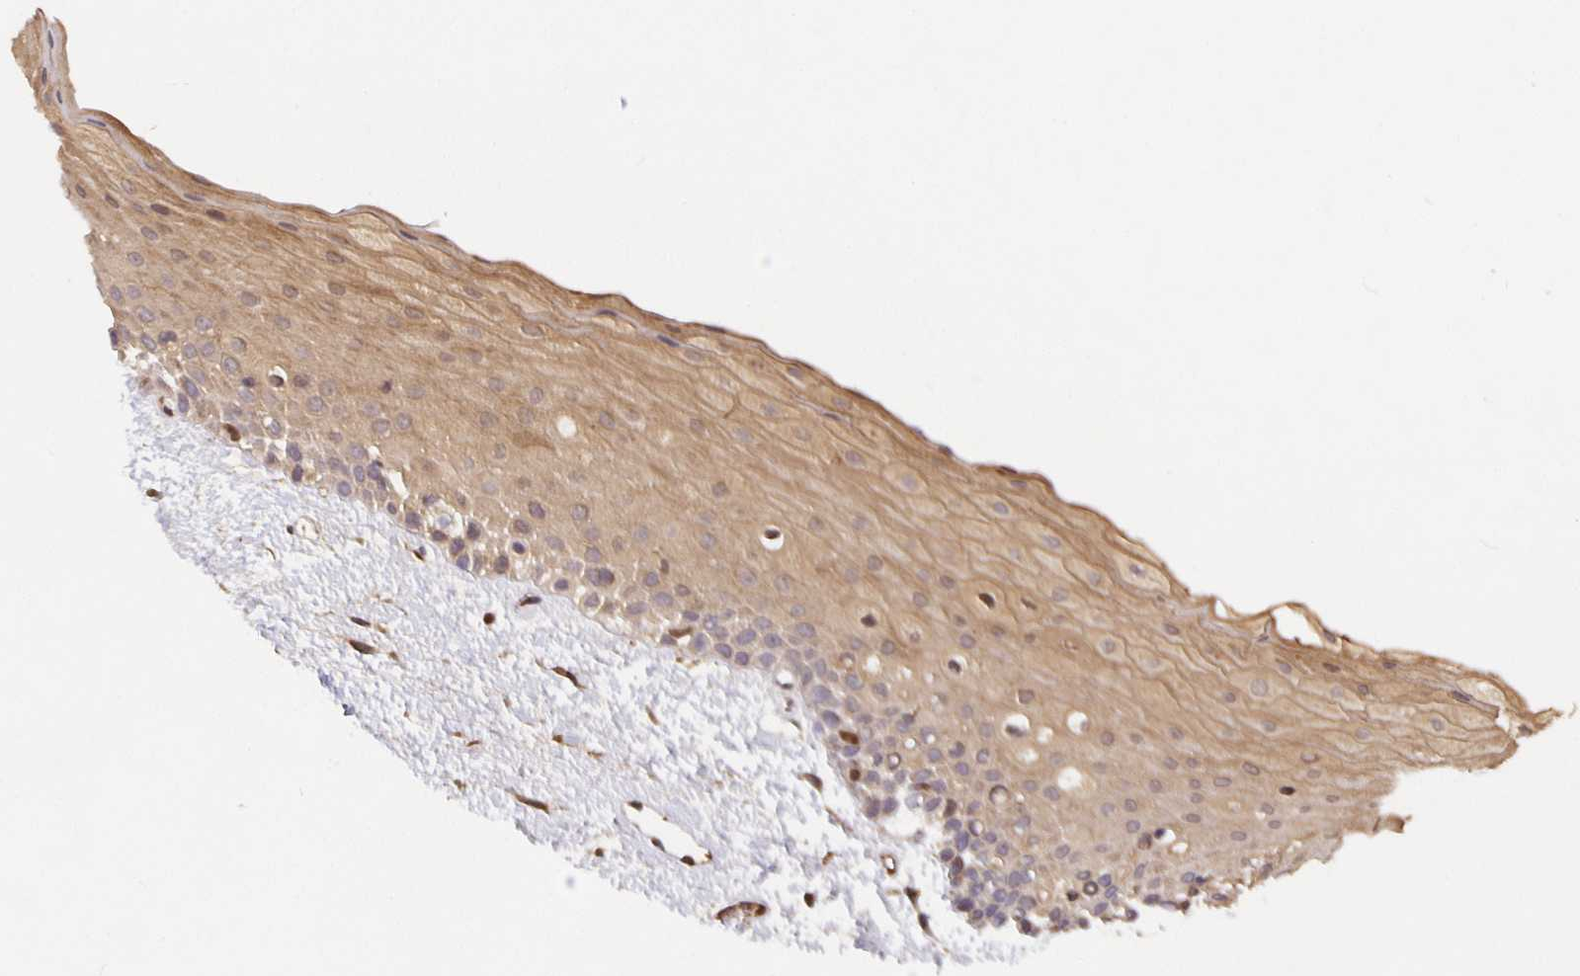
{"staining": {"intensity": "weak", "quantity": ">75%", "location": "cytoplasmic/membranous"}, "tissue": "oral mucosa", "cell_type": "Squamous epithelial cells", "image_type": "normal", "snomed": [{"axis": "morphology", "description": "Normal tissue, NOS"}, {"axis": "topography", "description": "Oral tissue"}], "caption": "Oral mucosa stained for a protein displays weak cytoplasmic/membranous positivity in squamous epithelial cells. (brown staining indicates protein expression, while blue staining denotes nuclei).", "gene": "NOG", "patient": {"sex": "female", "age": 82}}